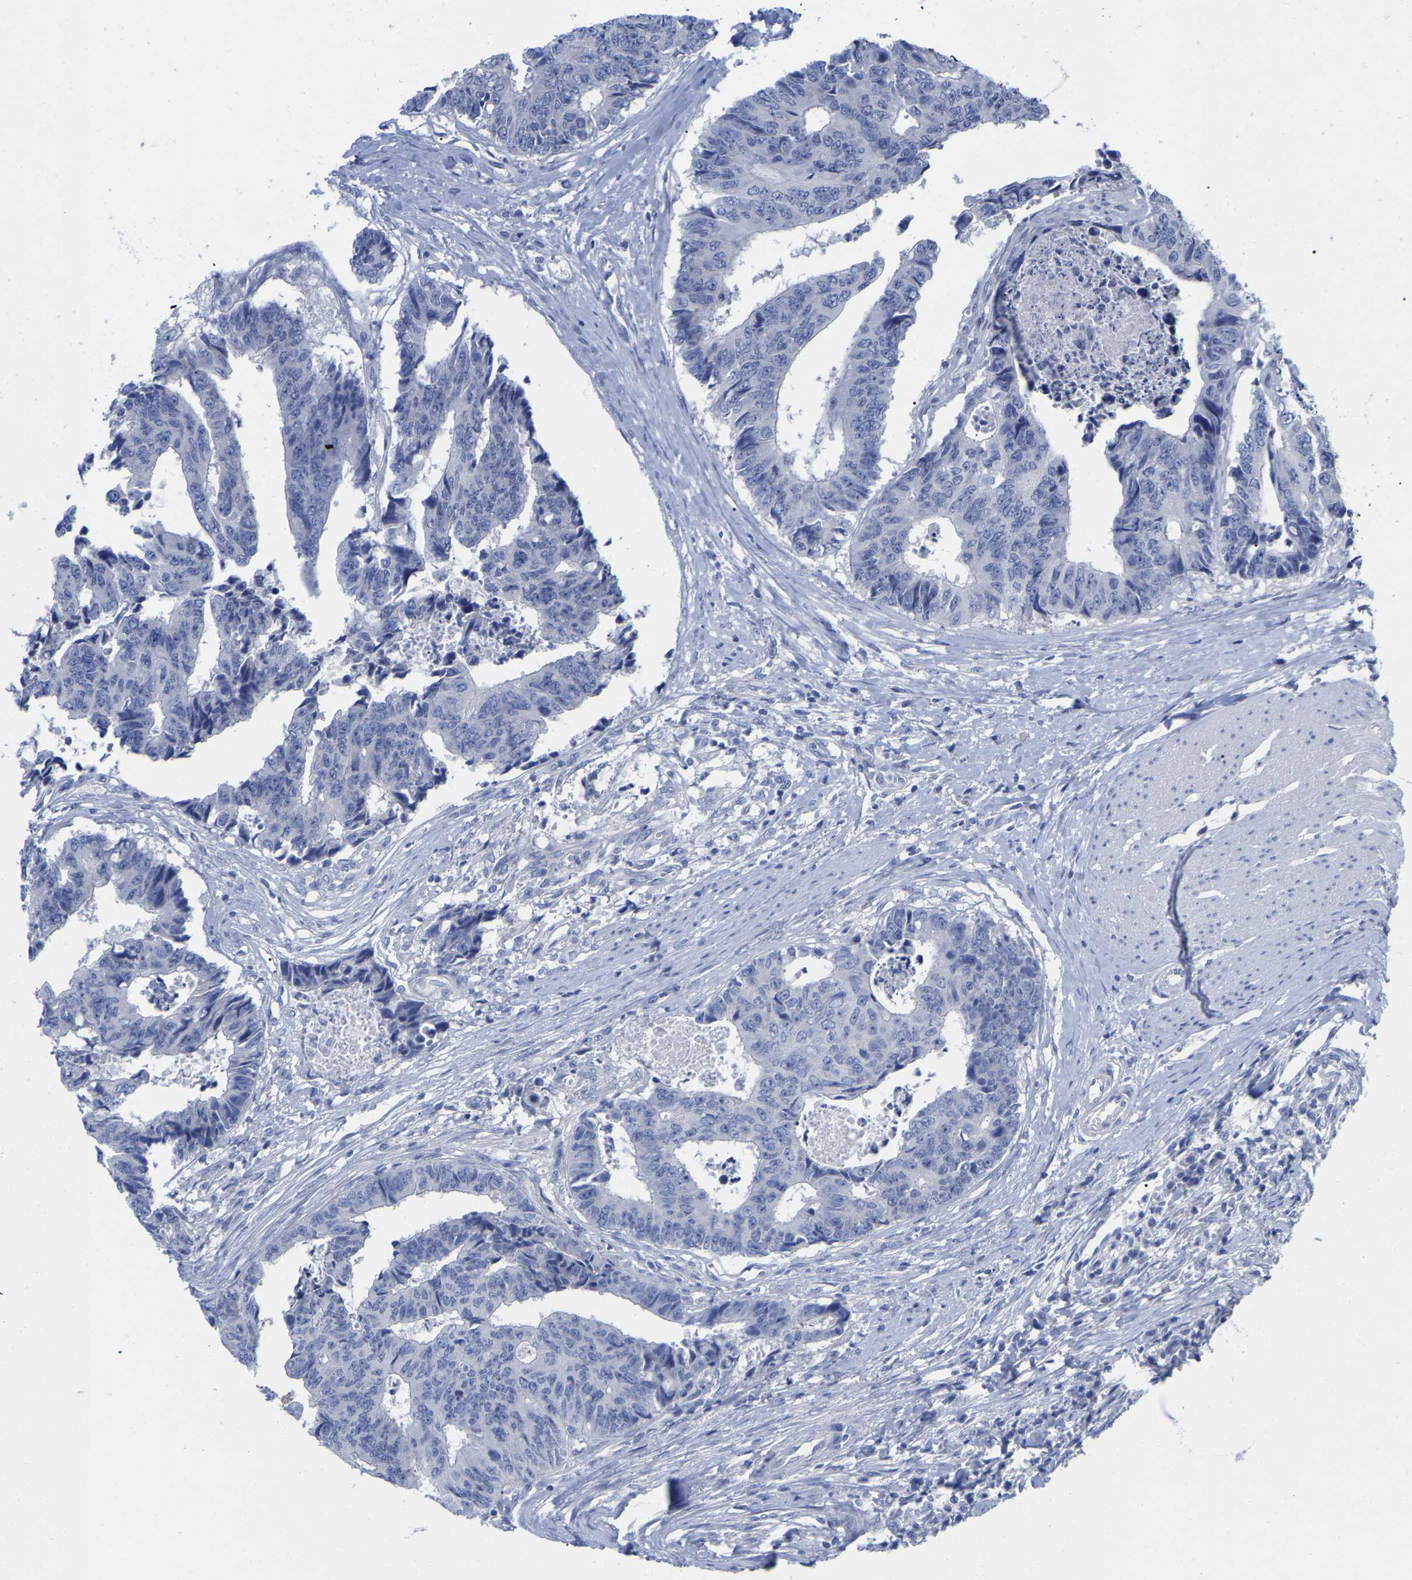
{"staining": {"intensity": "negative", "quantity": "none", "location": "none"}, "tissue": "colorectal cancer", "cell_type": "Tumor cells", "image_type": "cancer", "snomed": [{"axis": "morphology", "description": "Adenocarcinoma, NOS"}, {"axis": "topography", "description": "Rectum"}], "caption": "The immunohistochemistry (IHC) histopathology image has no significant positivity in tumor cells of colorectal cancer tissue. (Immunohistochemistry (ihc), brightfield microscopy, high magnification).", "gene": "HAPLN1", "patient": {"sex": "male", "age": 84}}